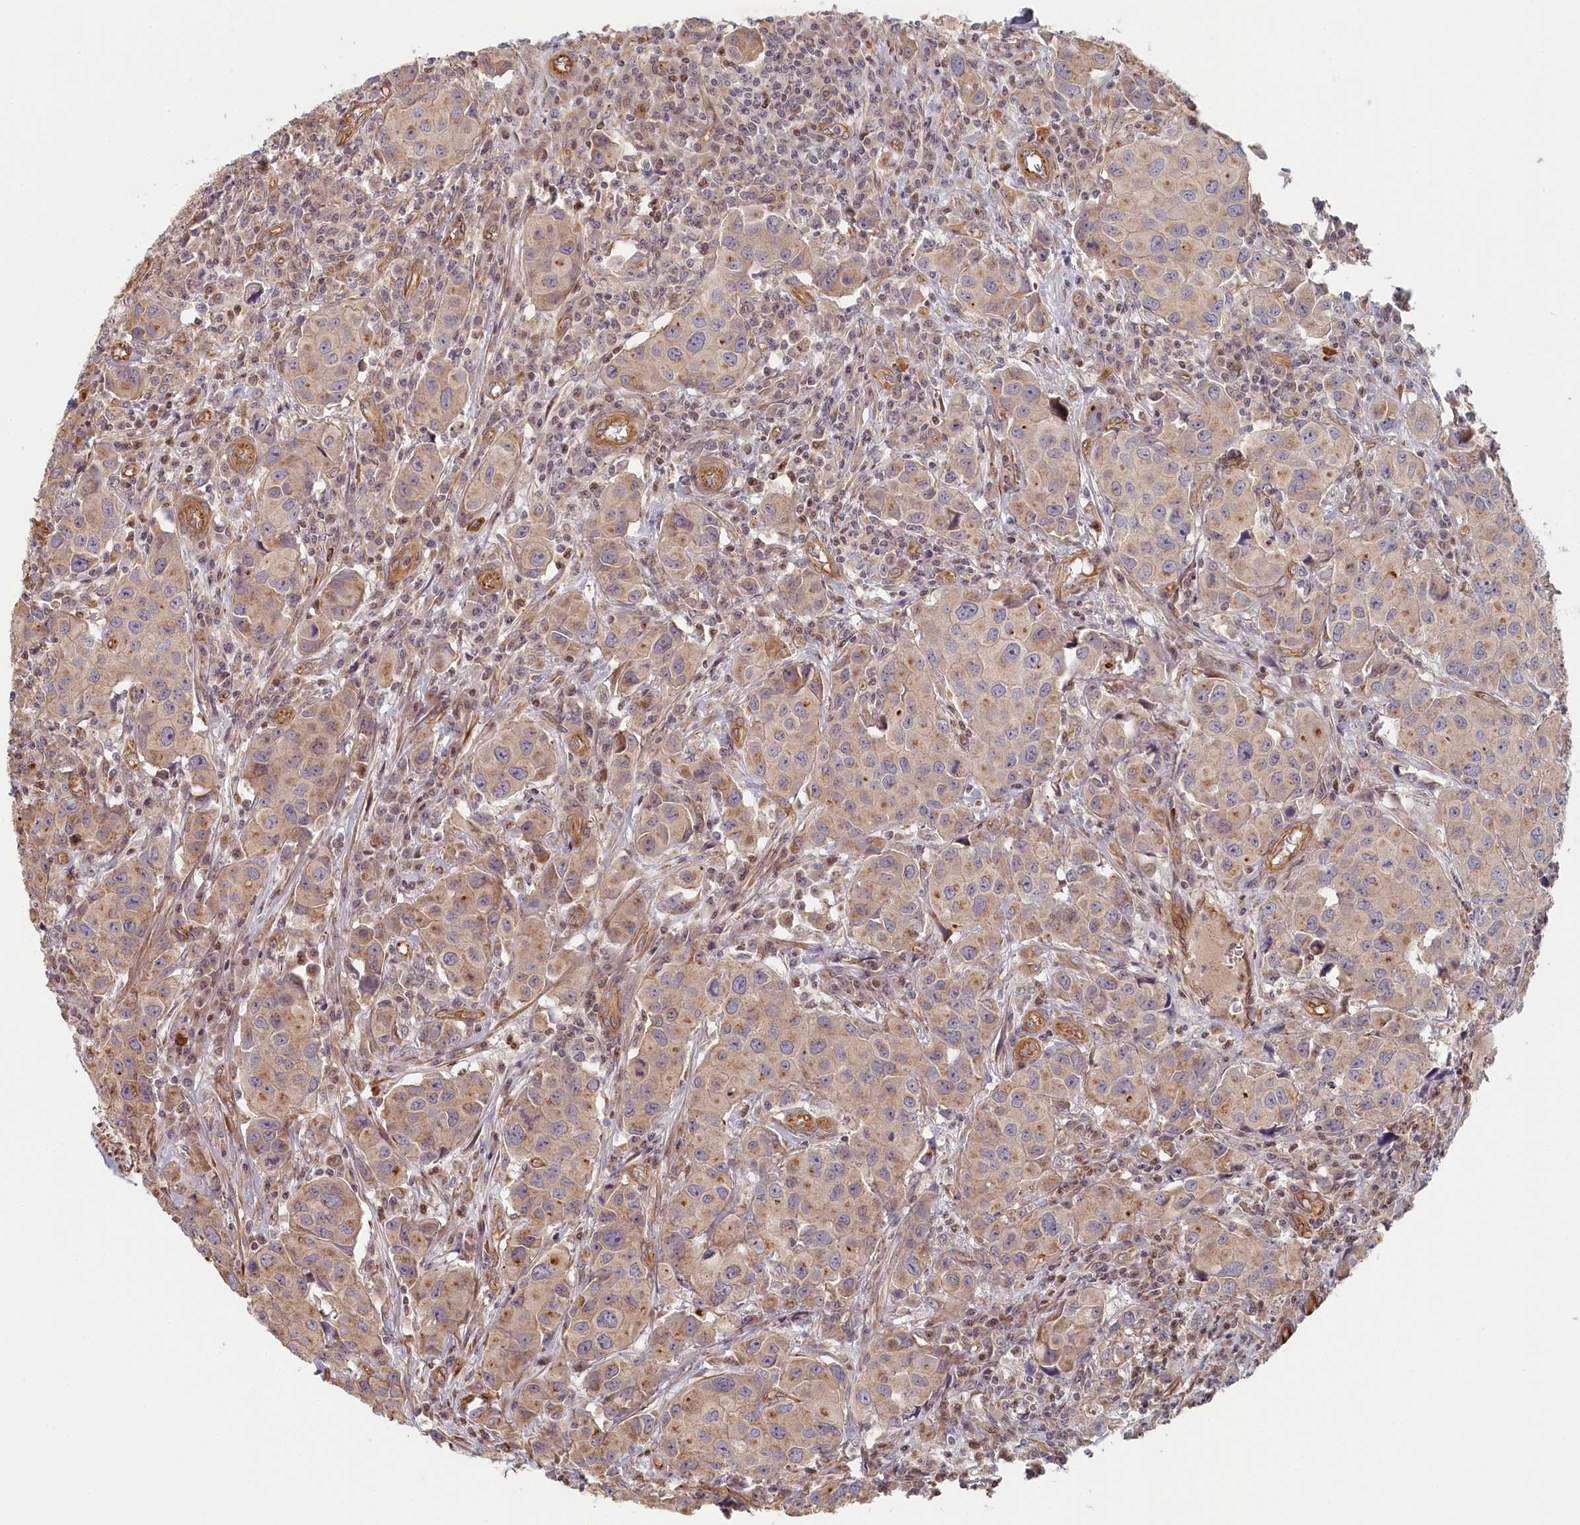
{"staining": {"intensity": "moderate", "quantity": "<25%", "location": "cytoplasmic/membranous"}, "tissue": "urothelial cancer", "cell_type": "Tumor cells", "image_type": "cancer", "snomed": [{"axis": "morphology", "description": "Urothelial carcinoma, High grade"}, {"axis": "topography", "description": "Urinary bladder"}], "caption": "Immunohistochemical staining of human urothelial carcinoma (high-grade) demonstrates low levels of moderate cytoplasmic/membranous positivity in approximately <25% of tumor cells.", "gene": "INTS4", "patient": {"sex": "female", "age": 75}}